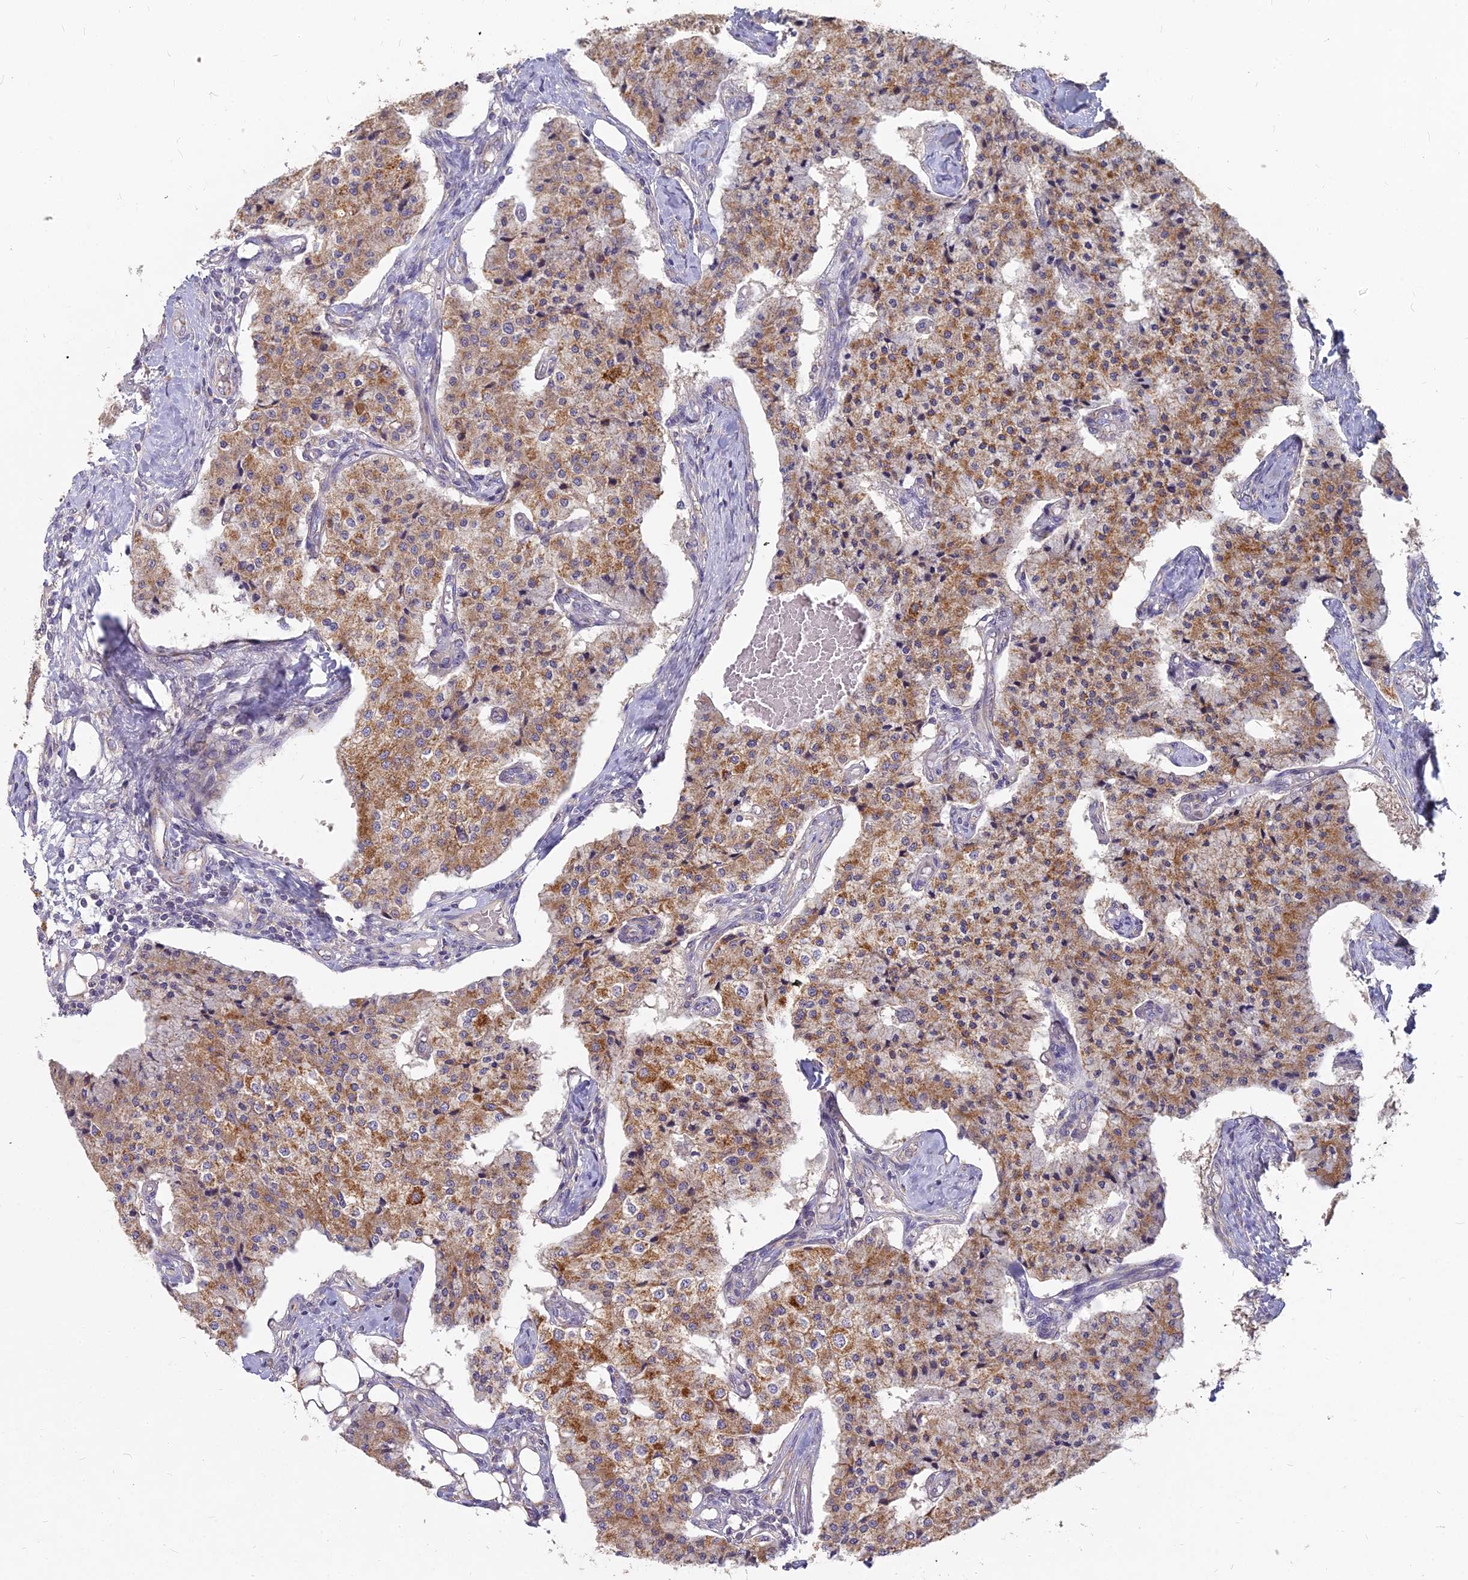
{"staining": {"intensity": "moderate", "quantity": ">75%", "location": "cytoplasmic/membranous"}, "tissue": "carcinoid", "cell_type": "Tumor cells", "image_type": "cancer", "snomed": [{"axis": "morphology", "description": "Carcinoid, malignant, NOS"}, {"axis": "topography", "description": "Colon"}], "caption": "This image shows immunohistochemistry staining of malignant carcinoid, with medium moderate cytoplasmic/membranous staining in approximately >75% of tumor cells.", "gene": "MICU2", "patient": {"sex": "female", "age": 52}}